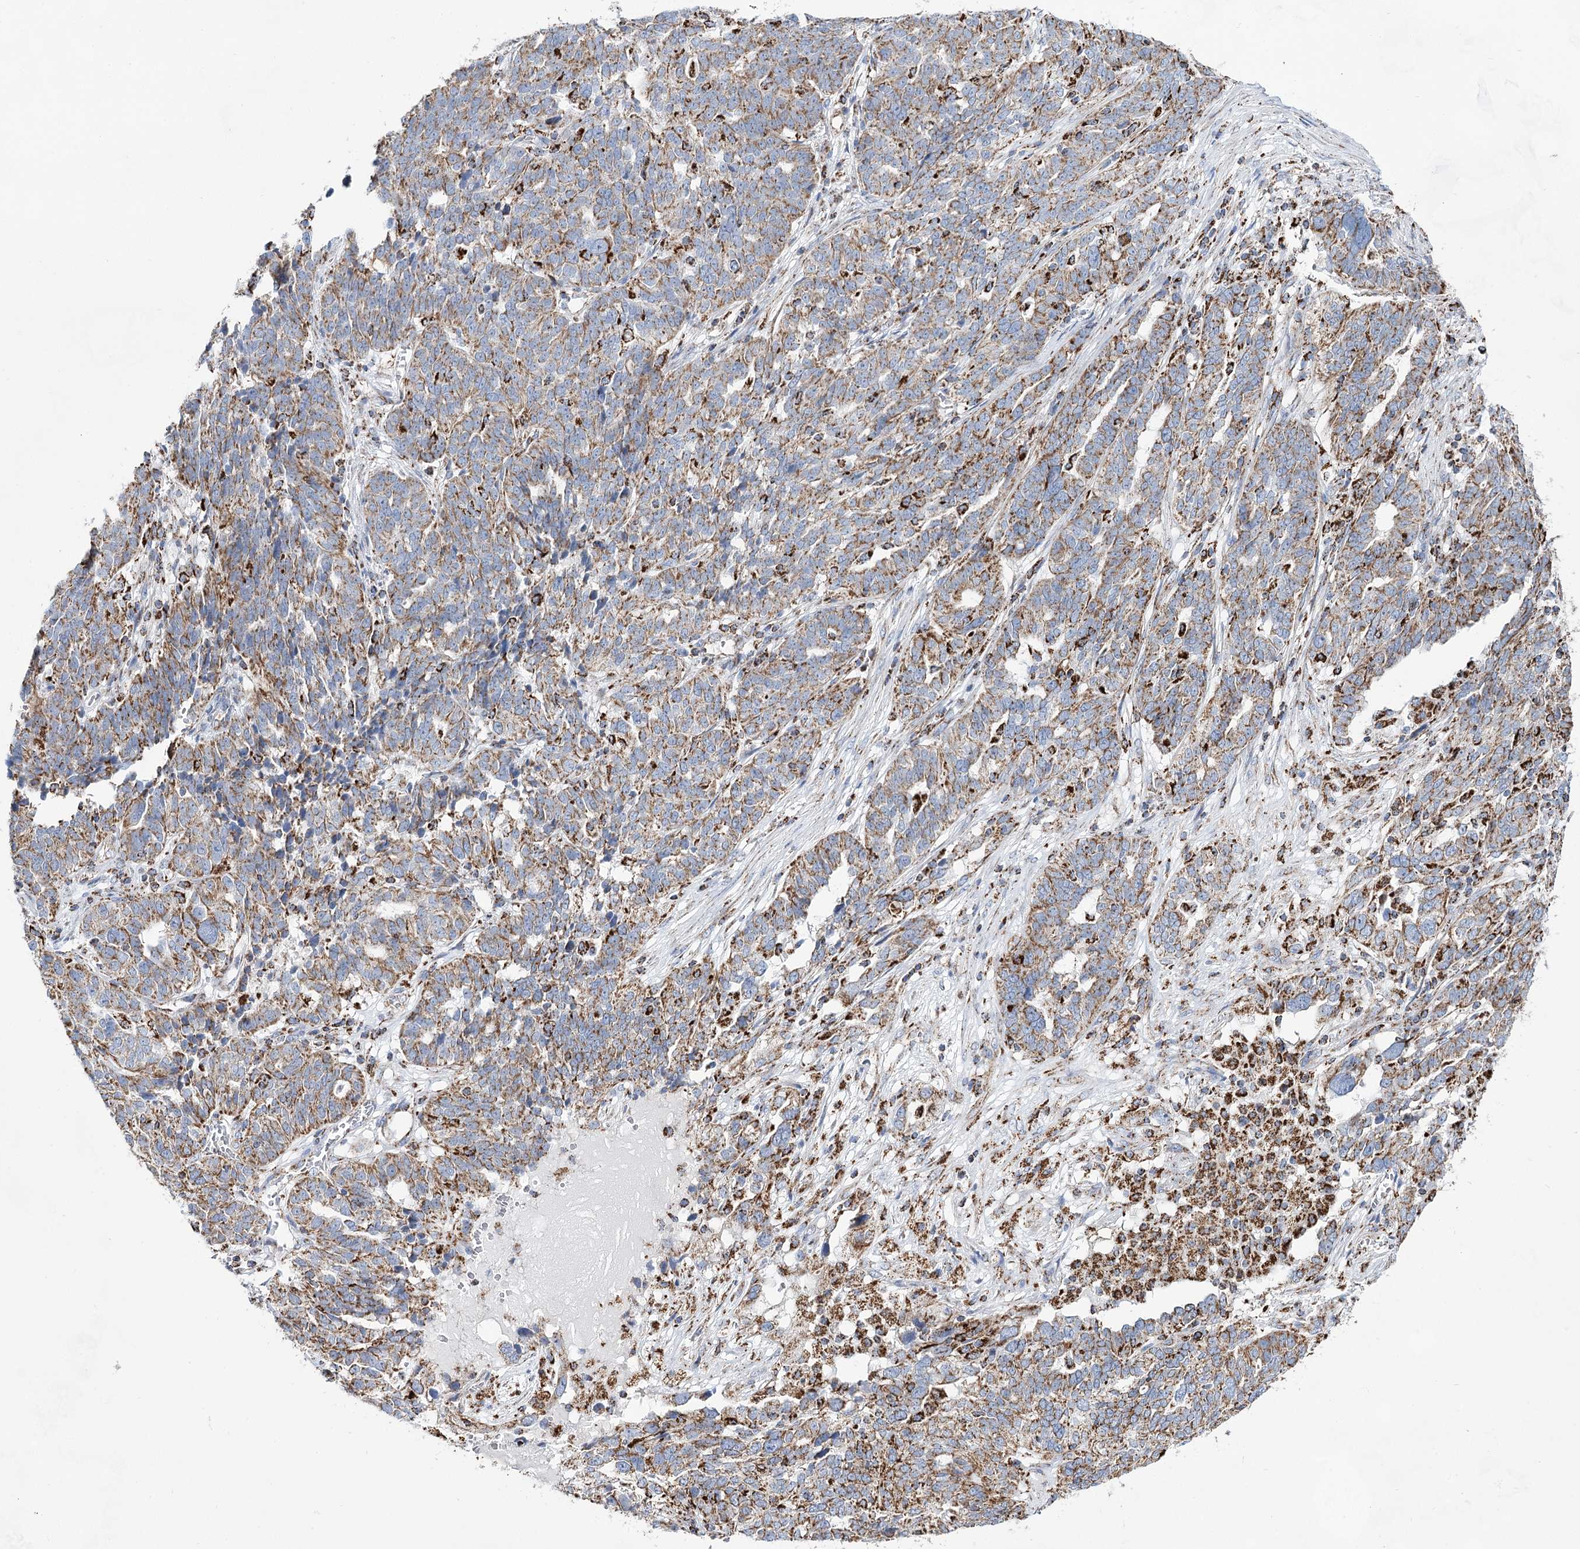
{"staining": {"intensity": "moderate", "quantity": ">75%", "location": "cytoplasmic/membranous"}, "tissue": "ovarian cancer", "cell_type": "Tumor cells", "image_type": "cancer", "snomed": [{"axis": "morphology", "description": "Cystadenocarcinoma, serous, NOS"}, {"axis": "topography", "description": "Ovary"}], "caption": "Serous cystadenocarcinoma (ovarian) stained for a protein (brown) exhibits moderate cytoplasmic/membranous positive expression in about >75% of tumor cells.", "gene": "NADK2", "patient": {"sex": "female", "age": 59}}